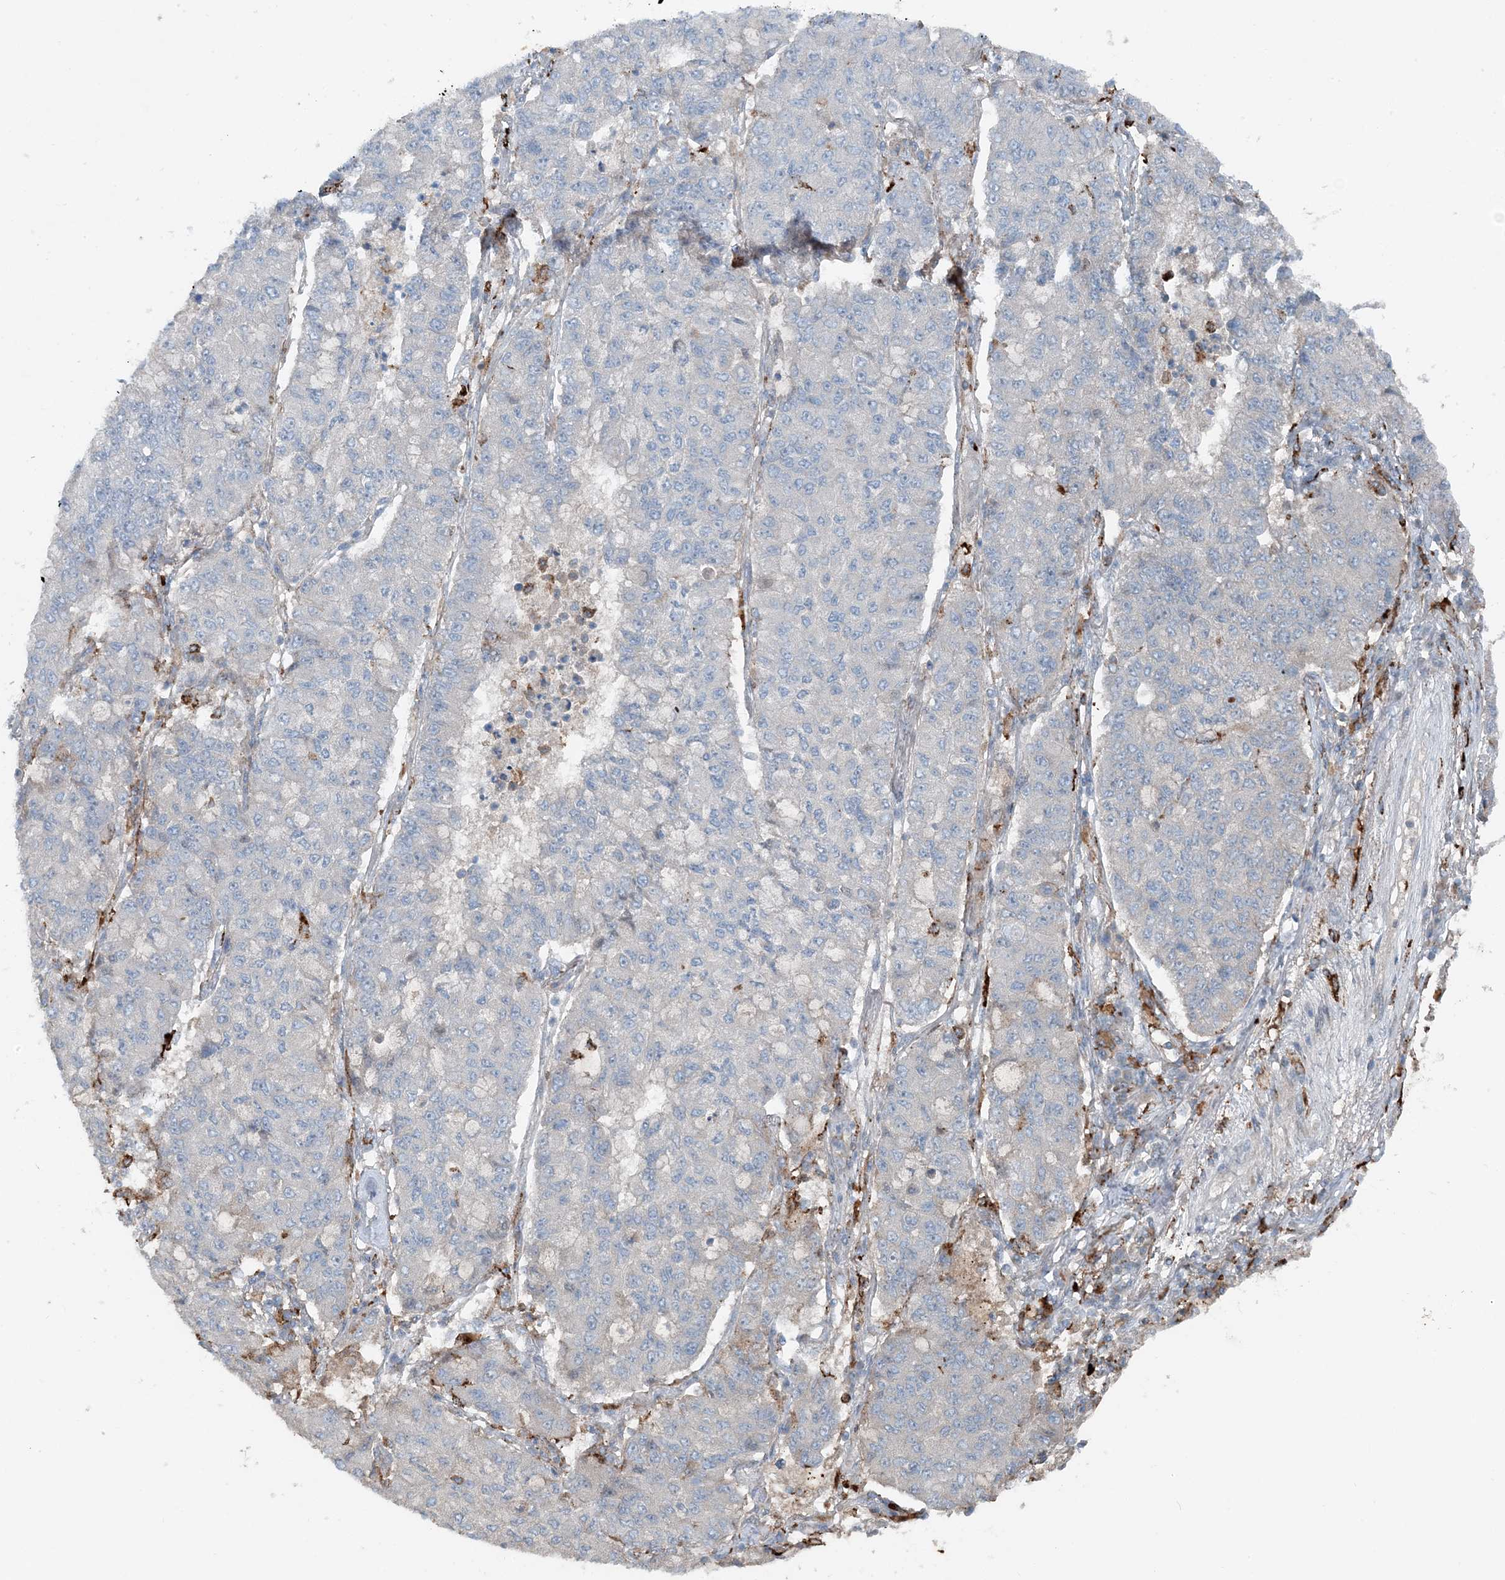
{"staining": {"intensity": "negative", "quantity": "none", "location": "none"}, "tissue": "lung cancer", "cell_type": "Tumor cells", "image_type": "cancer", "snomed": [{"axis": "morphology", "description": "Squamous cell carcinoma, NOS"}, {"axis": "topography", "description": "Lung"}], "caption": "An IHC micrograph of lung cancer is shown. There is no staining in tumor cells of lung cancer. The staining was performed using DAB (3,3'-diaminobenzidine) to visualize the protein expression in brown, while the nuclei were stained in blue with hematoxylin (Magnification: 20x).", "gene": "KY", "patient": {"sex": "male", "age": 74}}